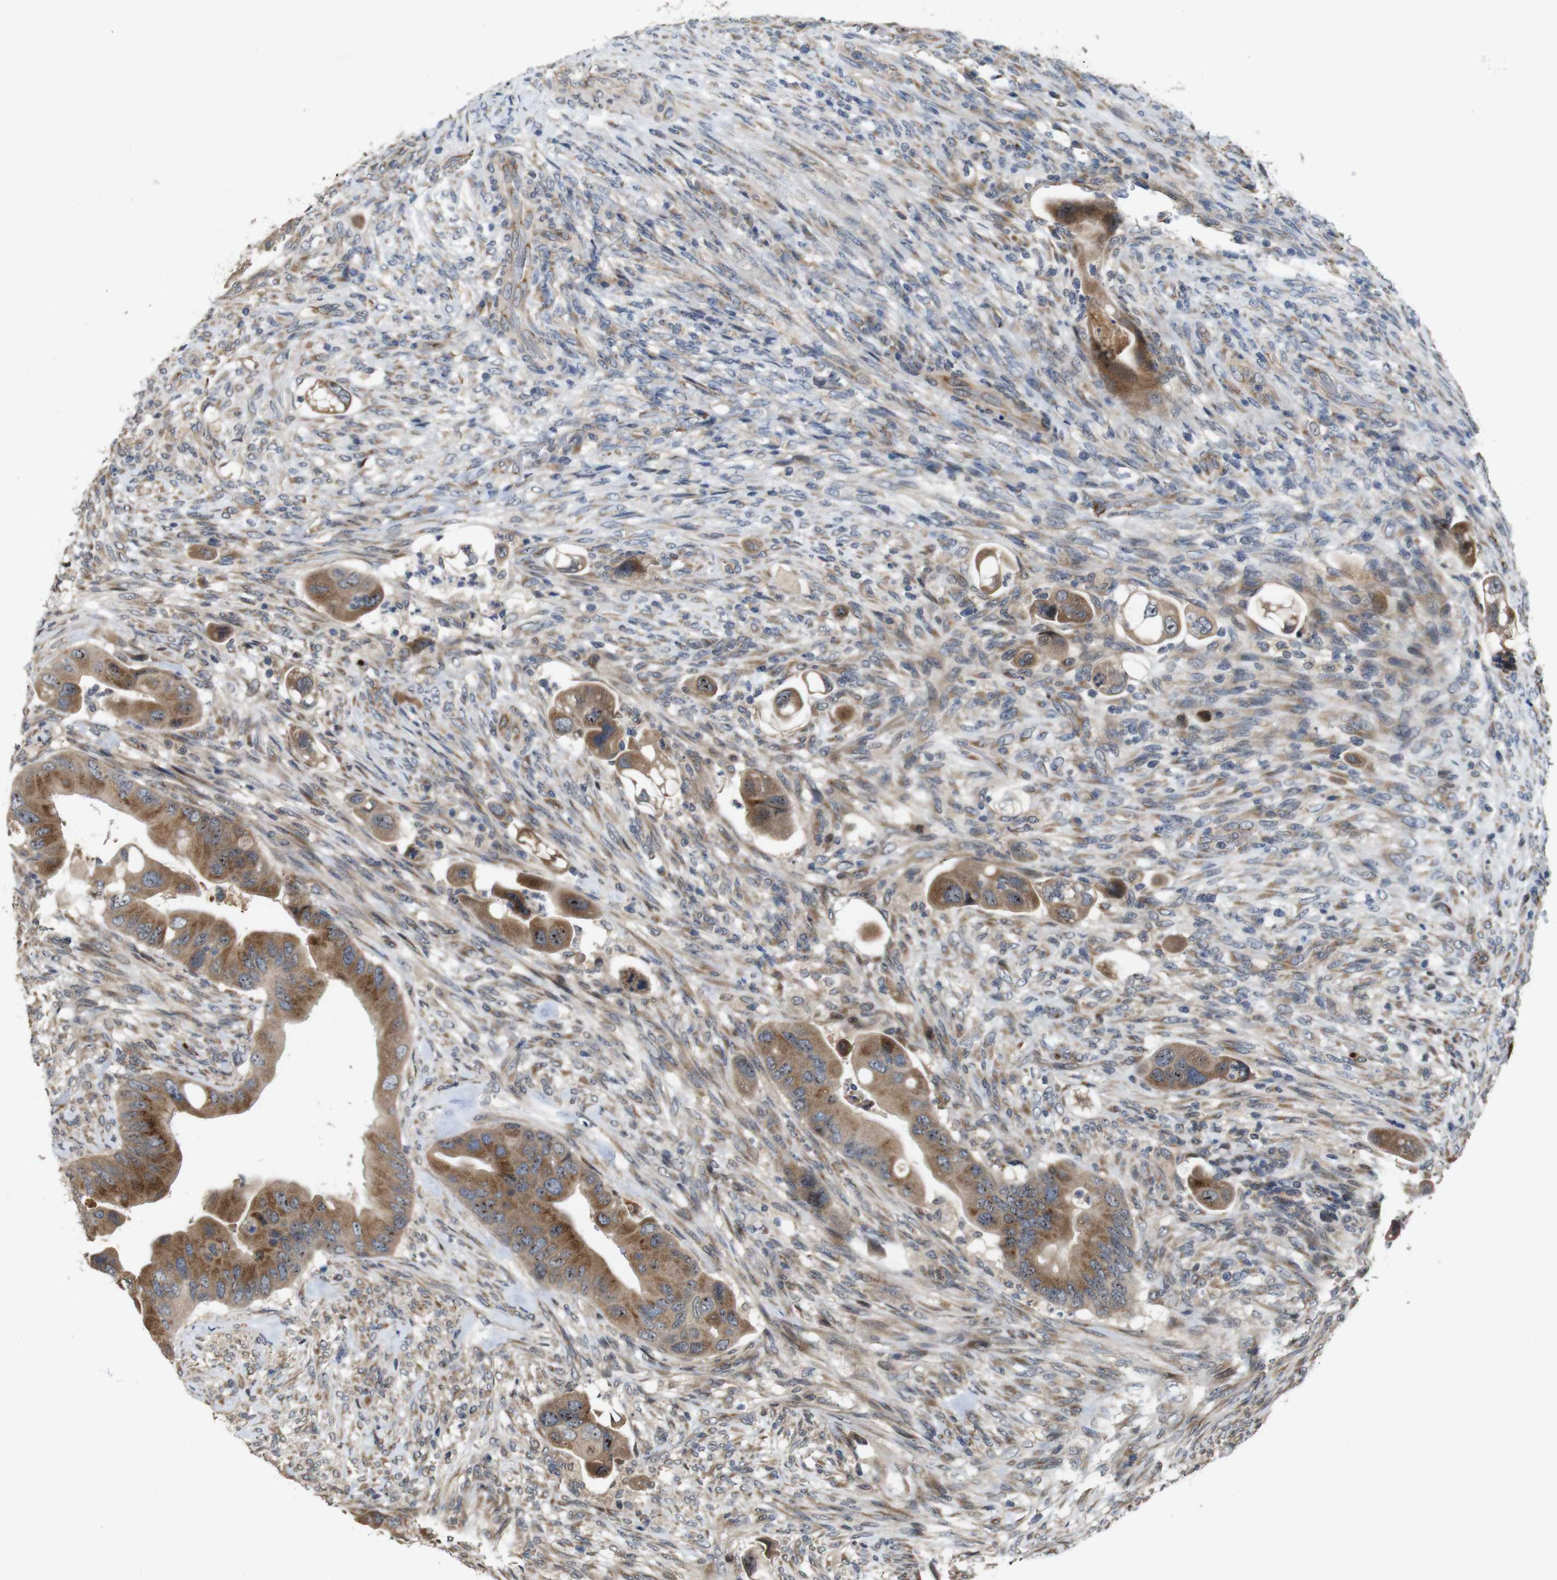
{"staining": {"intensity": "moderate", "quantity": ">75%", "location": "cytoplasmic/membranous,nuclear"}, "tissue": "colorectal cancer", "cell_type": "Tumor cells", "image_type": "cancer", "snomed": [{"axis": "morphology", "description": "Adenocarcinoma, NOS"}, {"axis": "topography", "description": "Rectum"}], "caption": "IHC staining of colorectal cancer (adenocarcinoma), which shows medium levels of moderate cytoplasmic/membranous and nuclear expression in about >75% of tumor cells indicating moderate cytoplasmic/membranous and nuclear protein staining. The staining was performed using DAB (3,3'-diaminobenzidine) (brown) for protein detection and nuclei were counterstained in hematoxylin (blue).", "gene": "EFCAB14", "patient": {"sex": "female", "age": 57}}